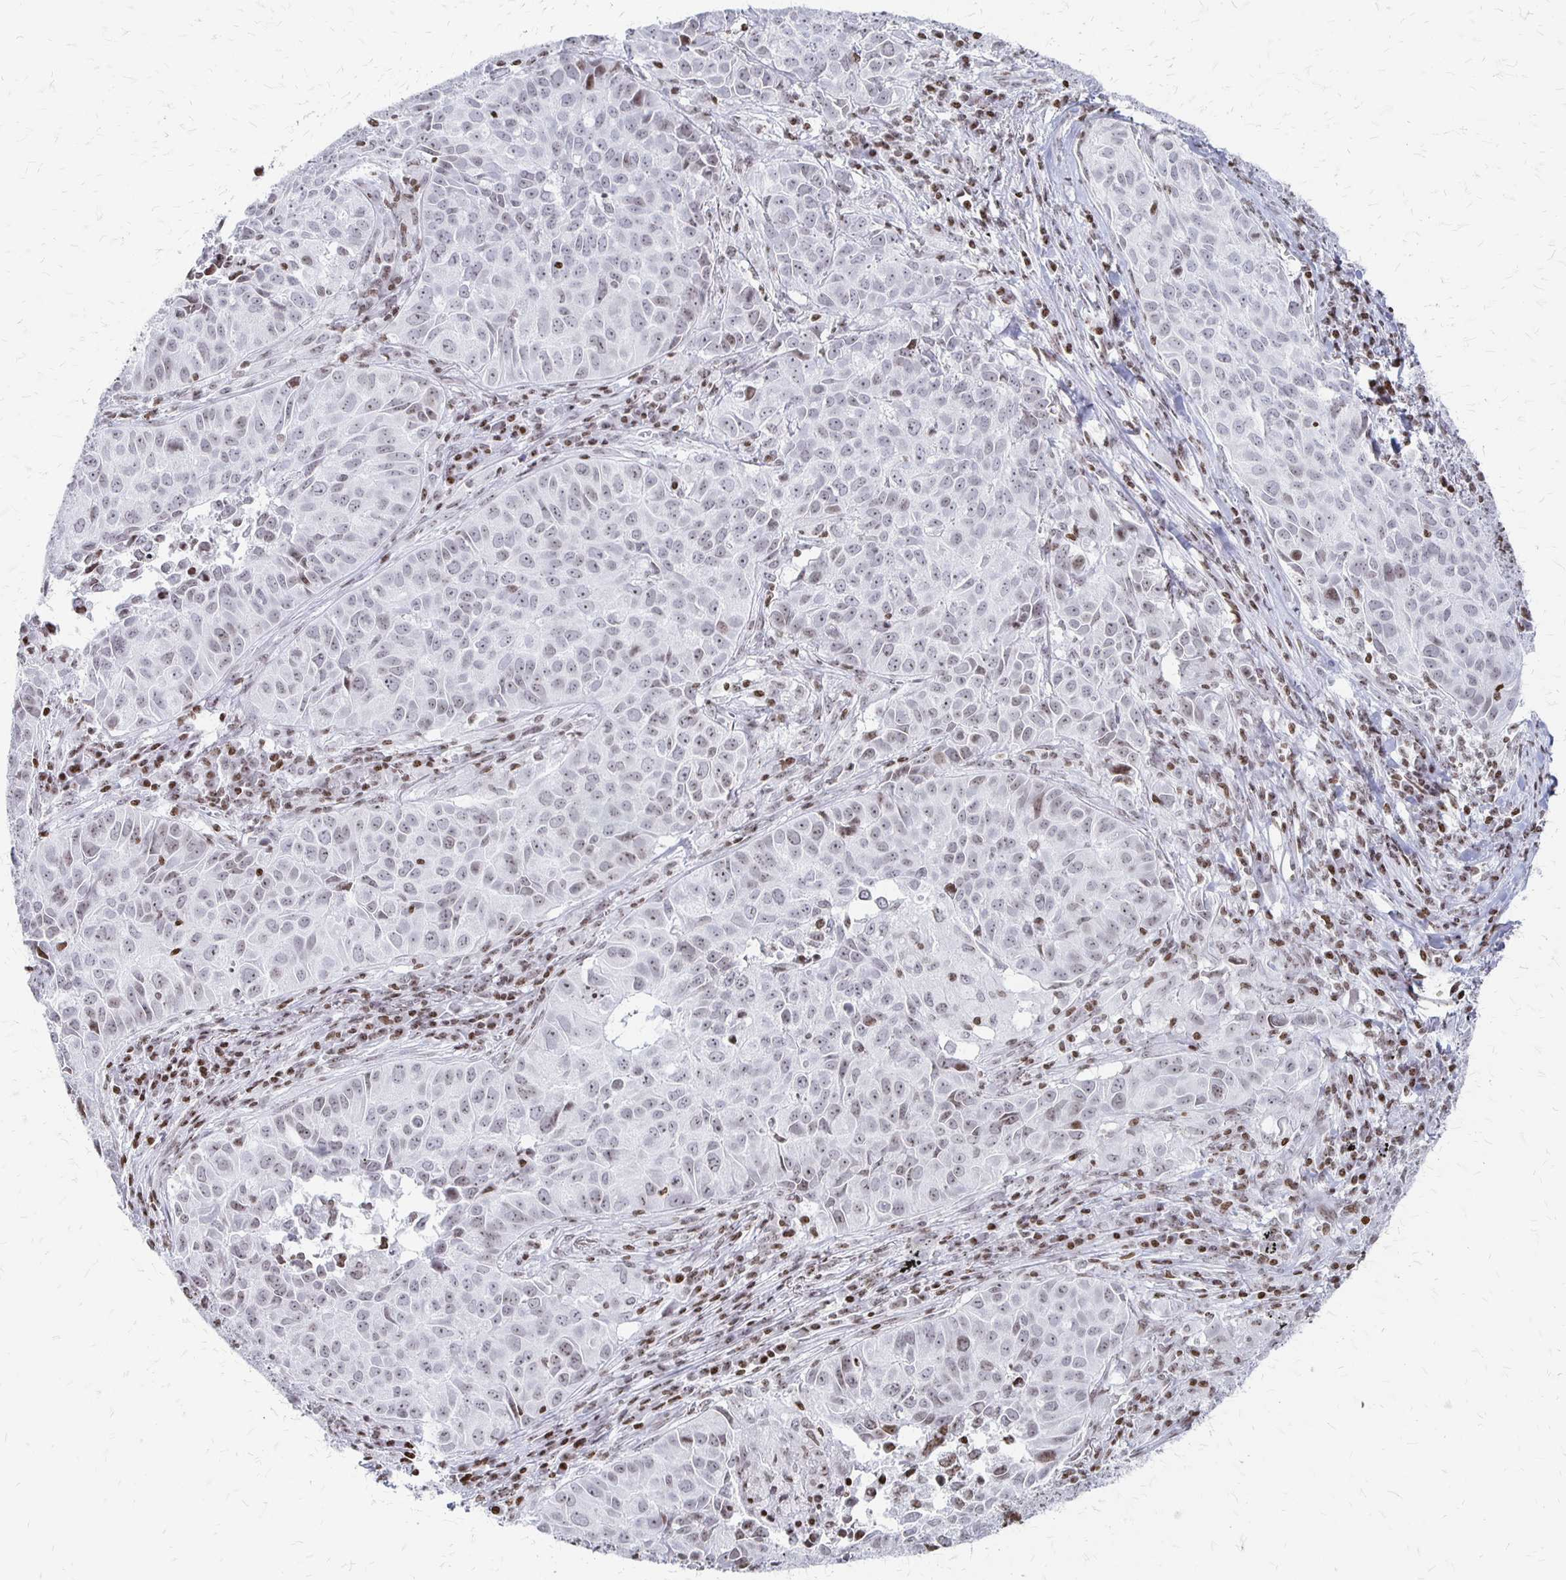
{"staining": {"intensity": "negative", "quantity": "none", "location": "none"}, "tissue": "lung cancer", "cell_type": "Tumor cells", "image_type": "cancer", "snomed": [{"axis": "morphology", "description": "Adenocarcinoma, NOS"}, {"axis": "topography", "description": "Lung"}], "caption": "Human lung cancer stained for a protein using immunohistochemistry displays no expression in tumor cells.", "gene": "ZNF280C", "patient": {"sex": "female", "age": 50}}